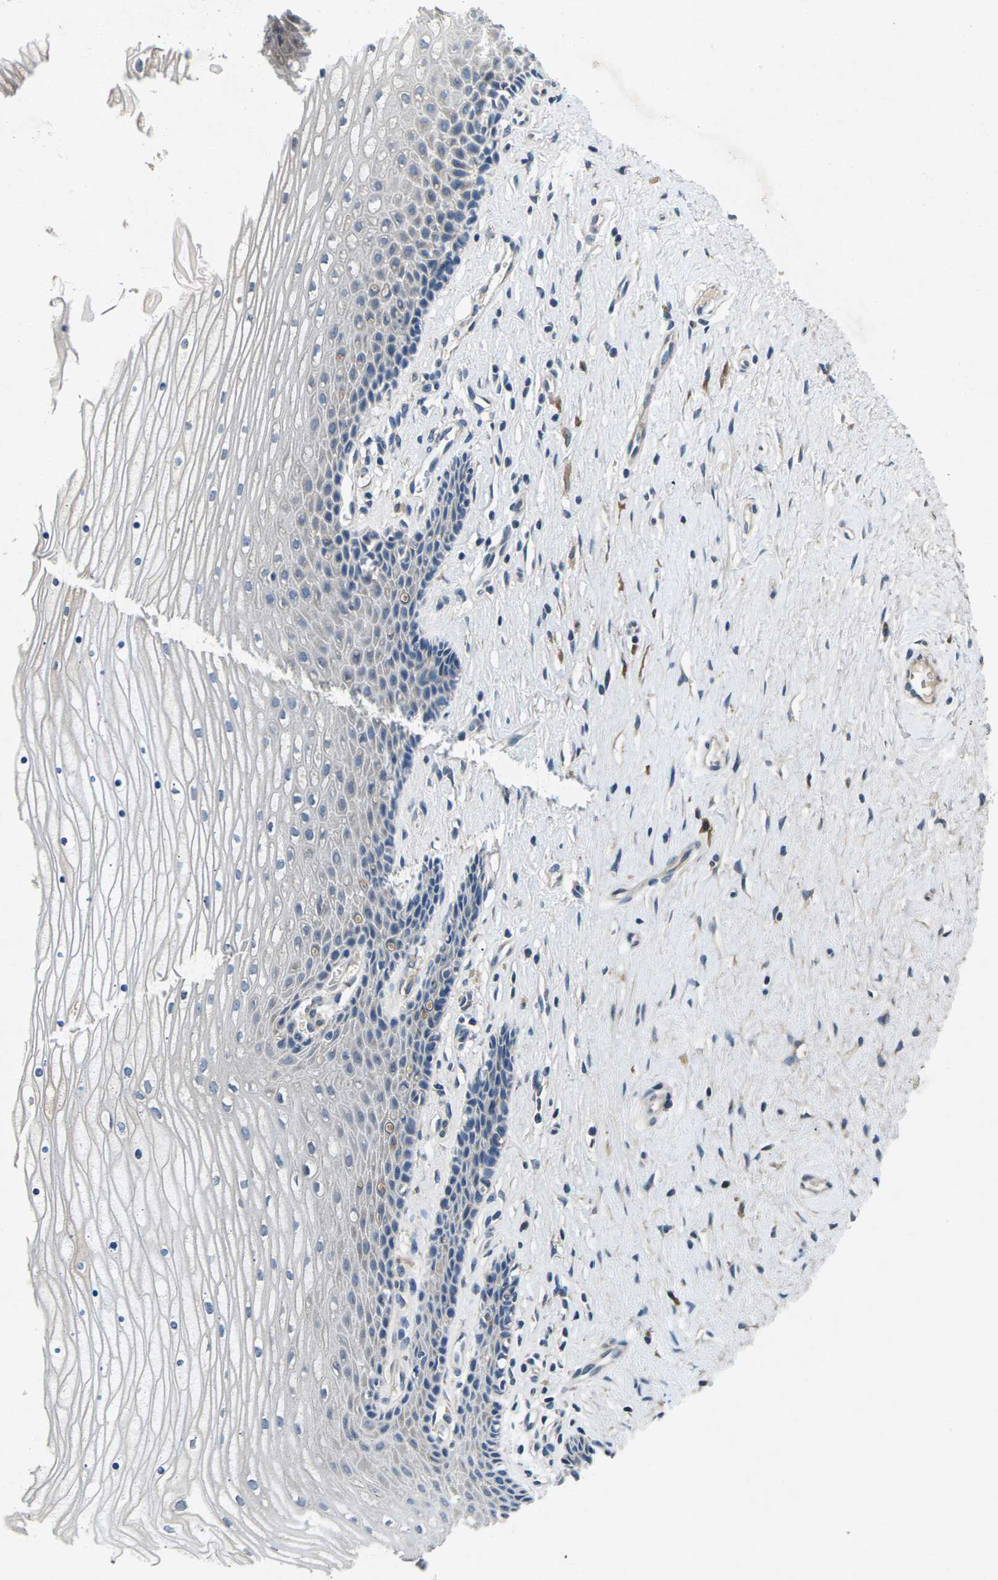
{"staining": {"intensity": "moderate", "quantity": "<25%", "location": "cytoplasmic/membranous"}, "tissue": "cervix", "cell_type": "Glandular cells", "image_type": "normal", "snomed": [{"axis": "morphology", "description": "Normal tissue, NOS"}, {"axis": "topography", "description": "Cervix"}], "caption": "Glandular cells exhibit moderate cytoplasmic/membranous staining in about <25% of cells in benign cervix.", "gene": "ERGIC3", "patient": {"sex": "female", "age": 39}}